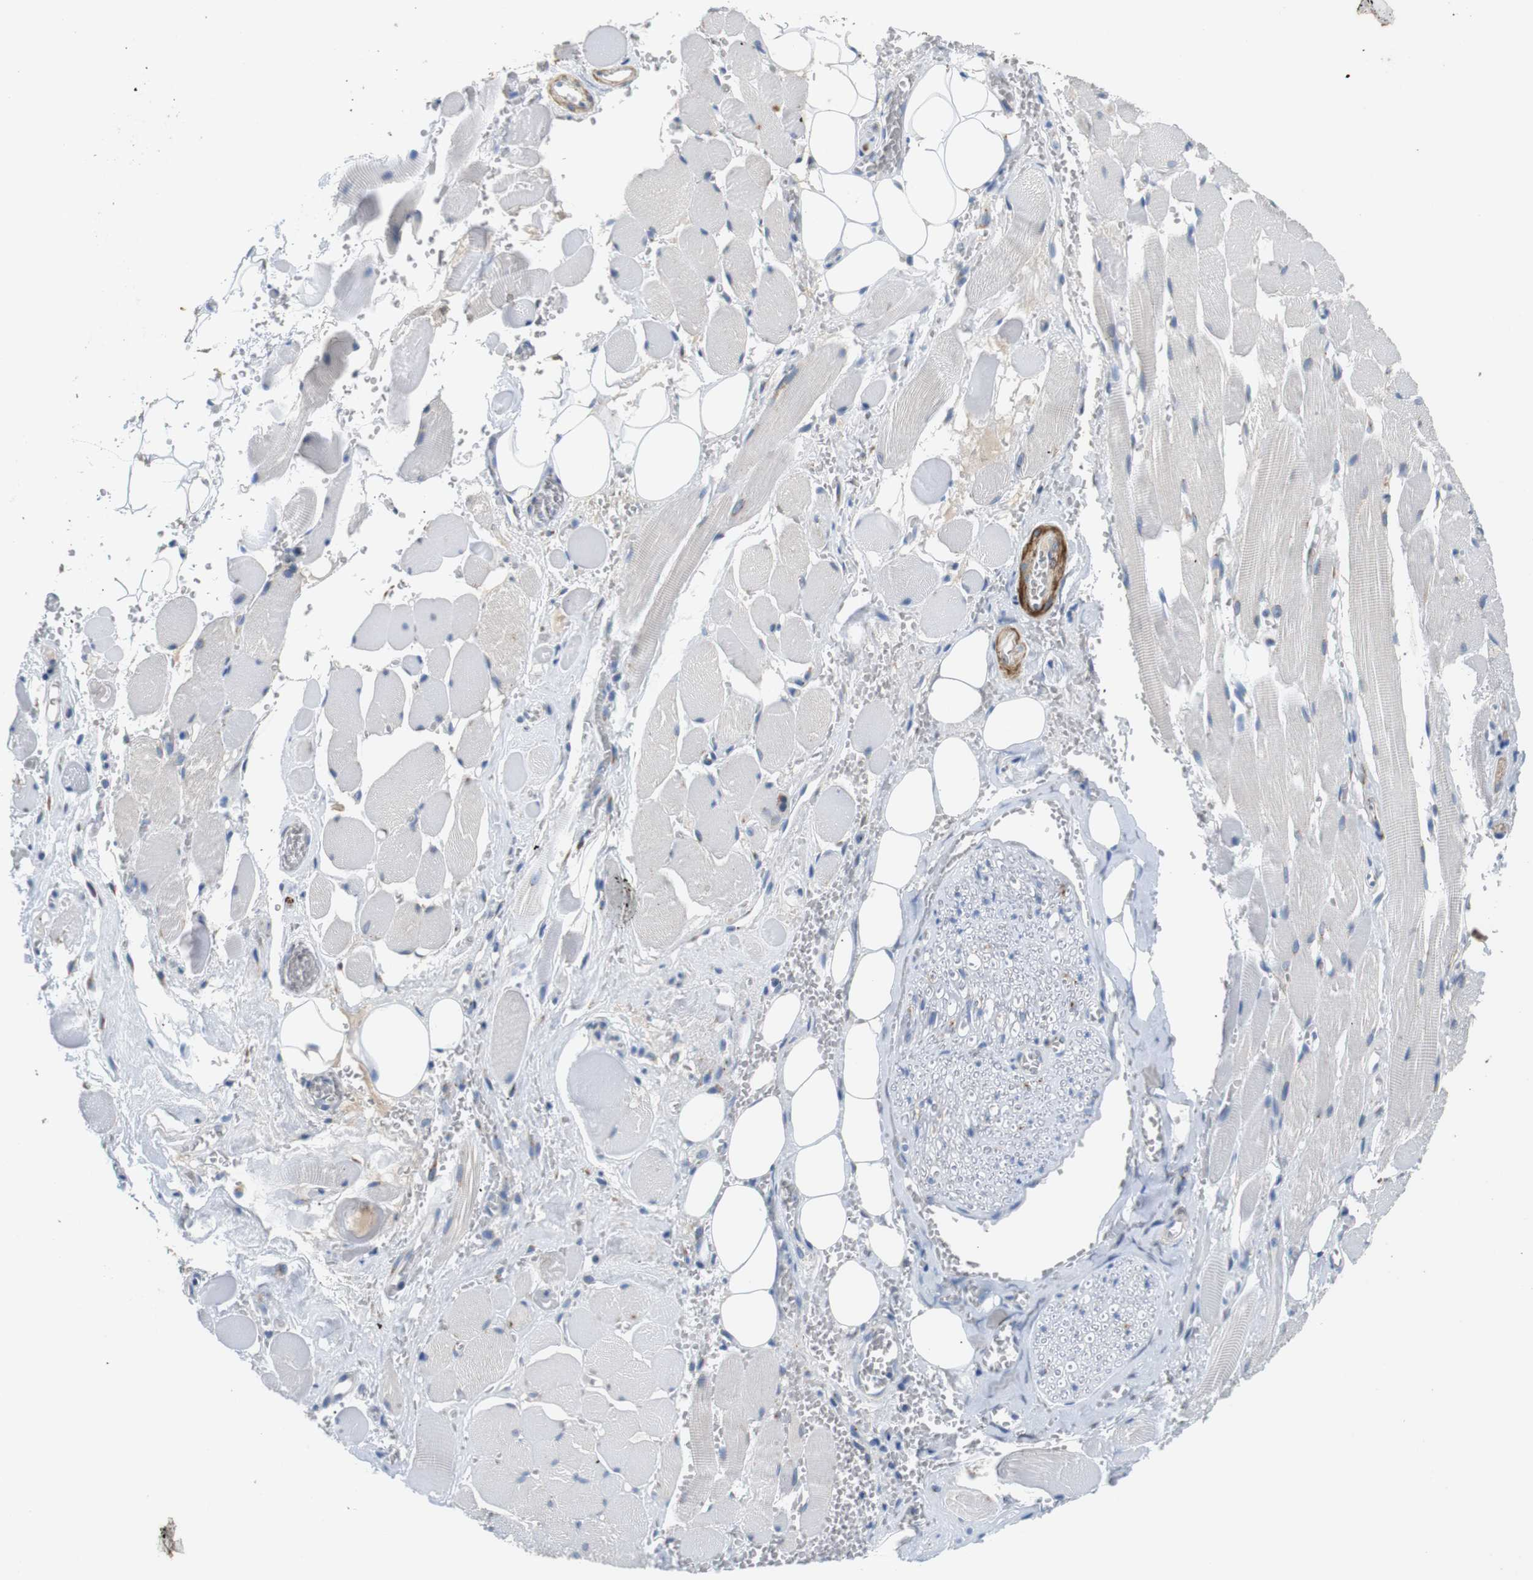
{"staining": {"intensity": "negative", "quantity": "none", "location": "none"}, "tissue": "adipose tissue", "cell_type": "Adipocytes", "image_type": "normal", "snomed": [{"axis": "morphology", "description": "Squamous cell carcinoma, NOS"}, {"axis": "topography", "description": "Oral tissue"}, {"axis": "topography", "description": "Head-Neck"}], "caption": "The histopathology image reveals no significant positivity in adipocytes of adipose tissue. Brightfield microscopy of immunohistochemistry stained with DAB (brown) and hematoxylin (blue), captured at high magnification.", "gene": "UNC5CL", "patient": {"sex": "female", "age": 50}}